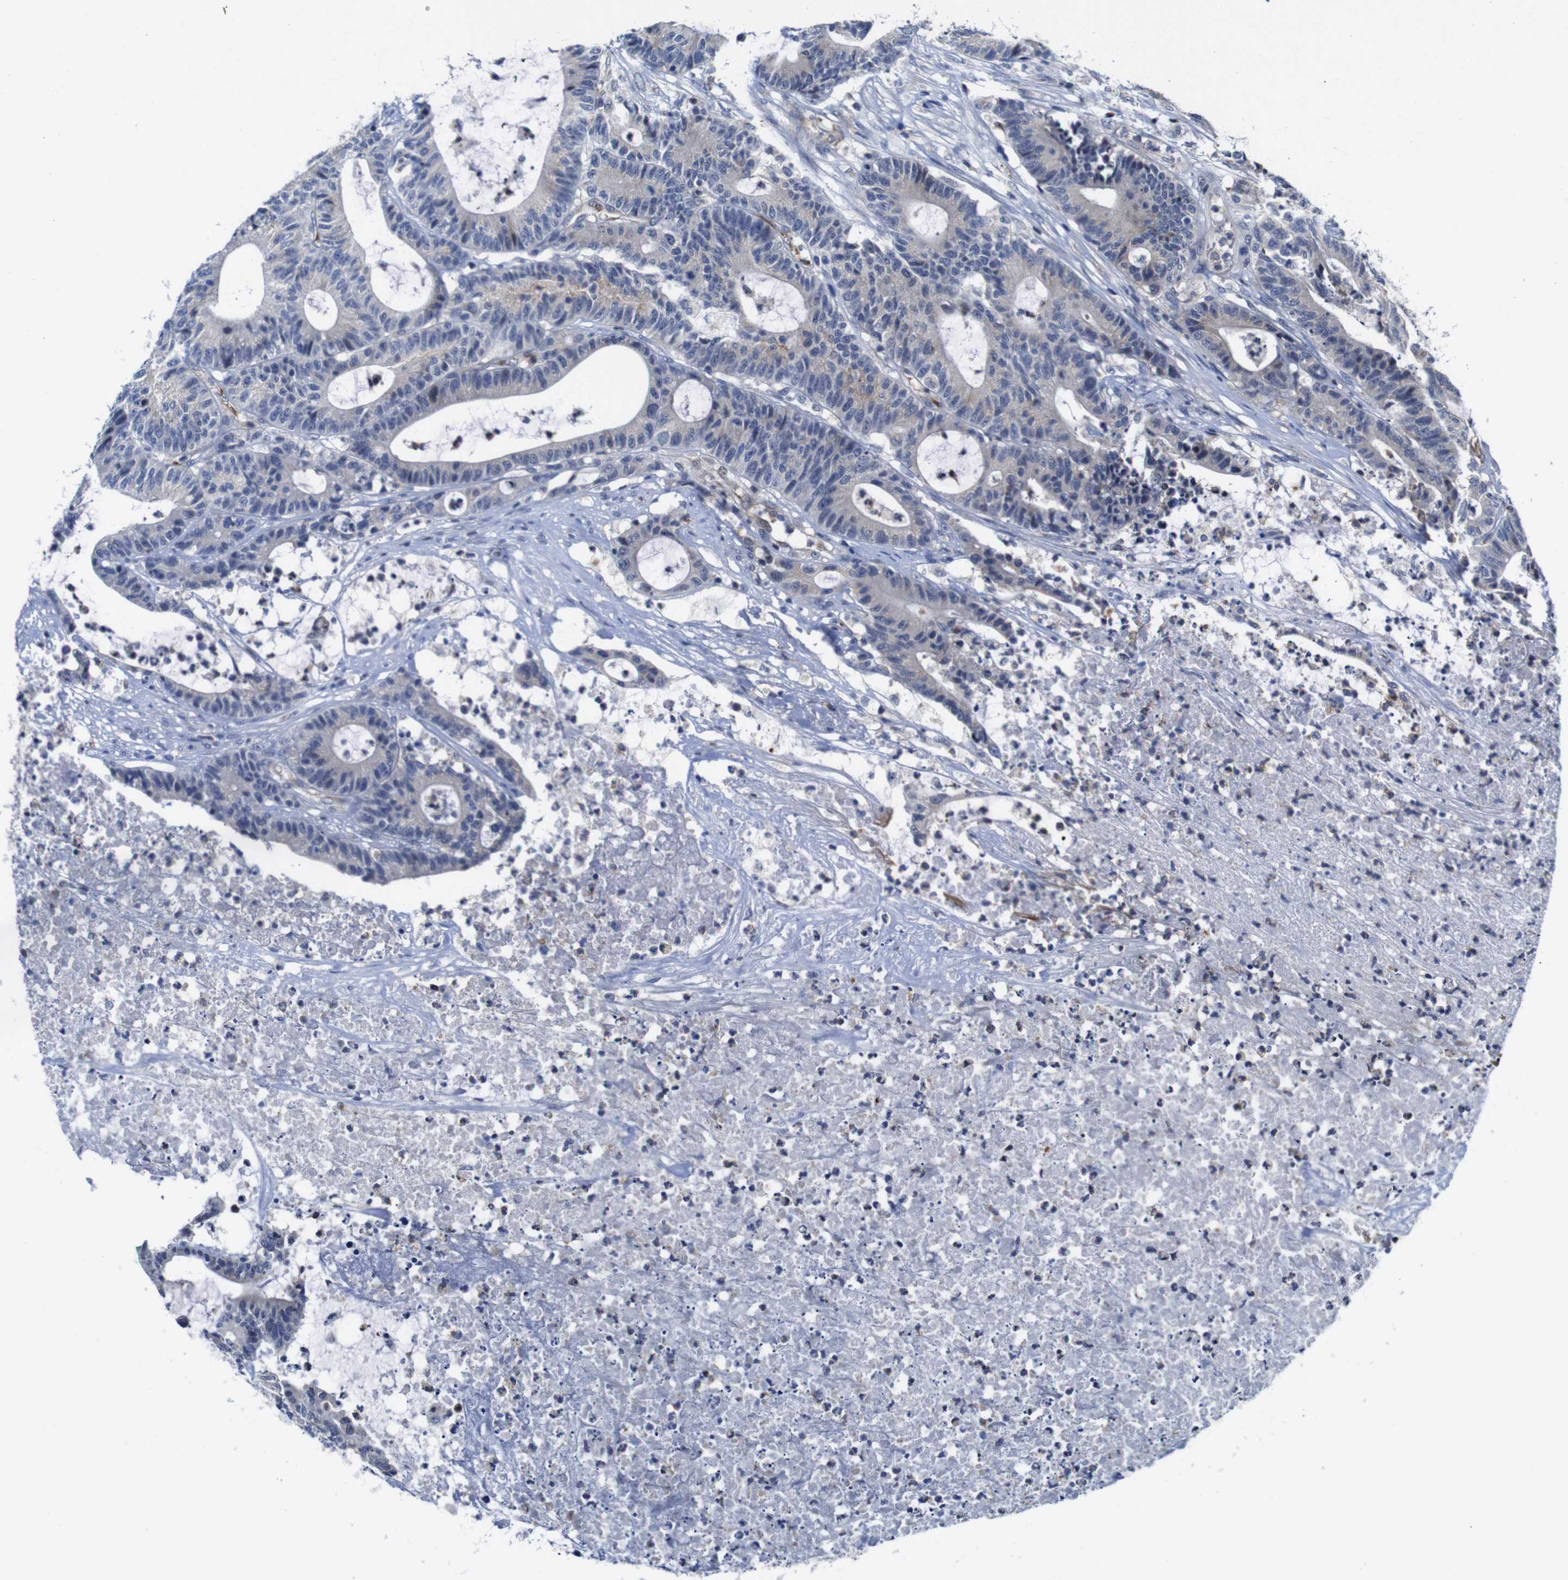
{"staining": {"intensity": "weak", "quantity": "<25%", "location": "cytoplasmic/membranous"}, "tissue": "colorectal cancer", "cell_type": "Tumor cells", "image_type": "cancer", "snomed": [{"axis": "morphology", "description": "Adenocarcinoma, NOS"}, {"axis": "topography", "description": "Colon"}], "caption": "The immunohistochemistry (IHC) micrograph has no significant expression in tumor cells of colorectal cancer tissue.", "gene": "FURIN", "patient": {"sex": "female", "age": 84}}